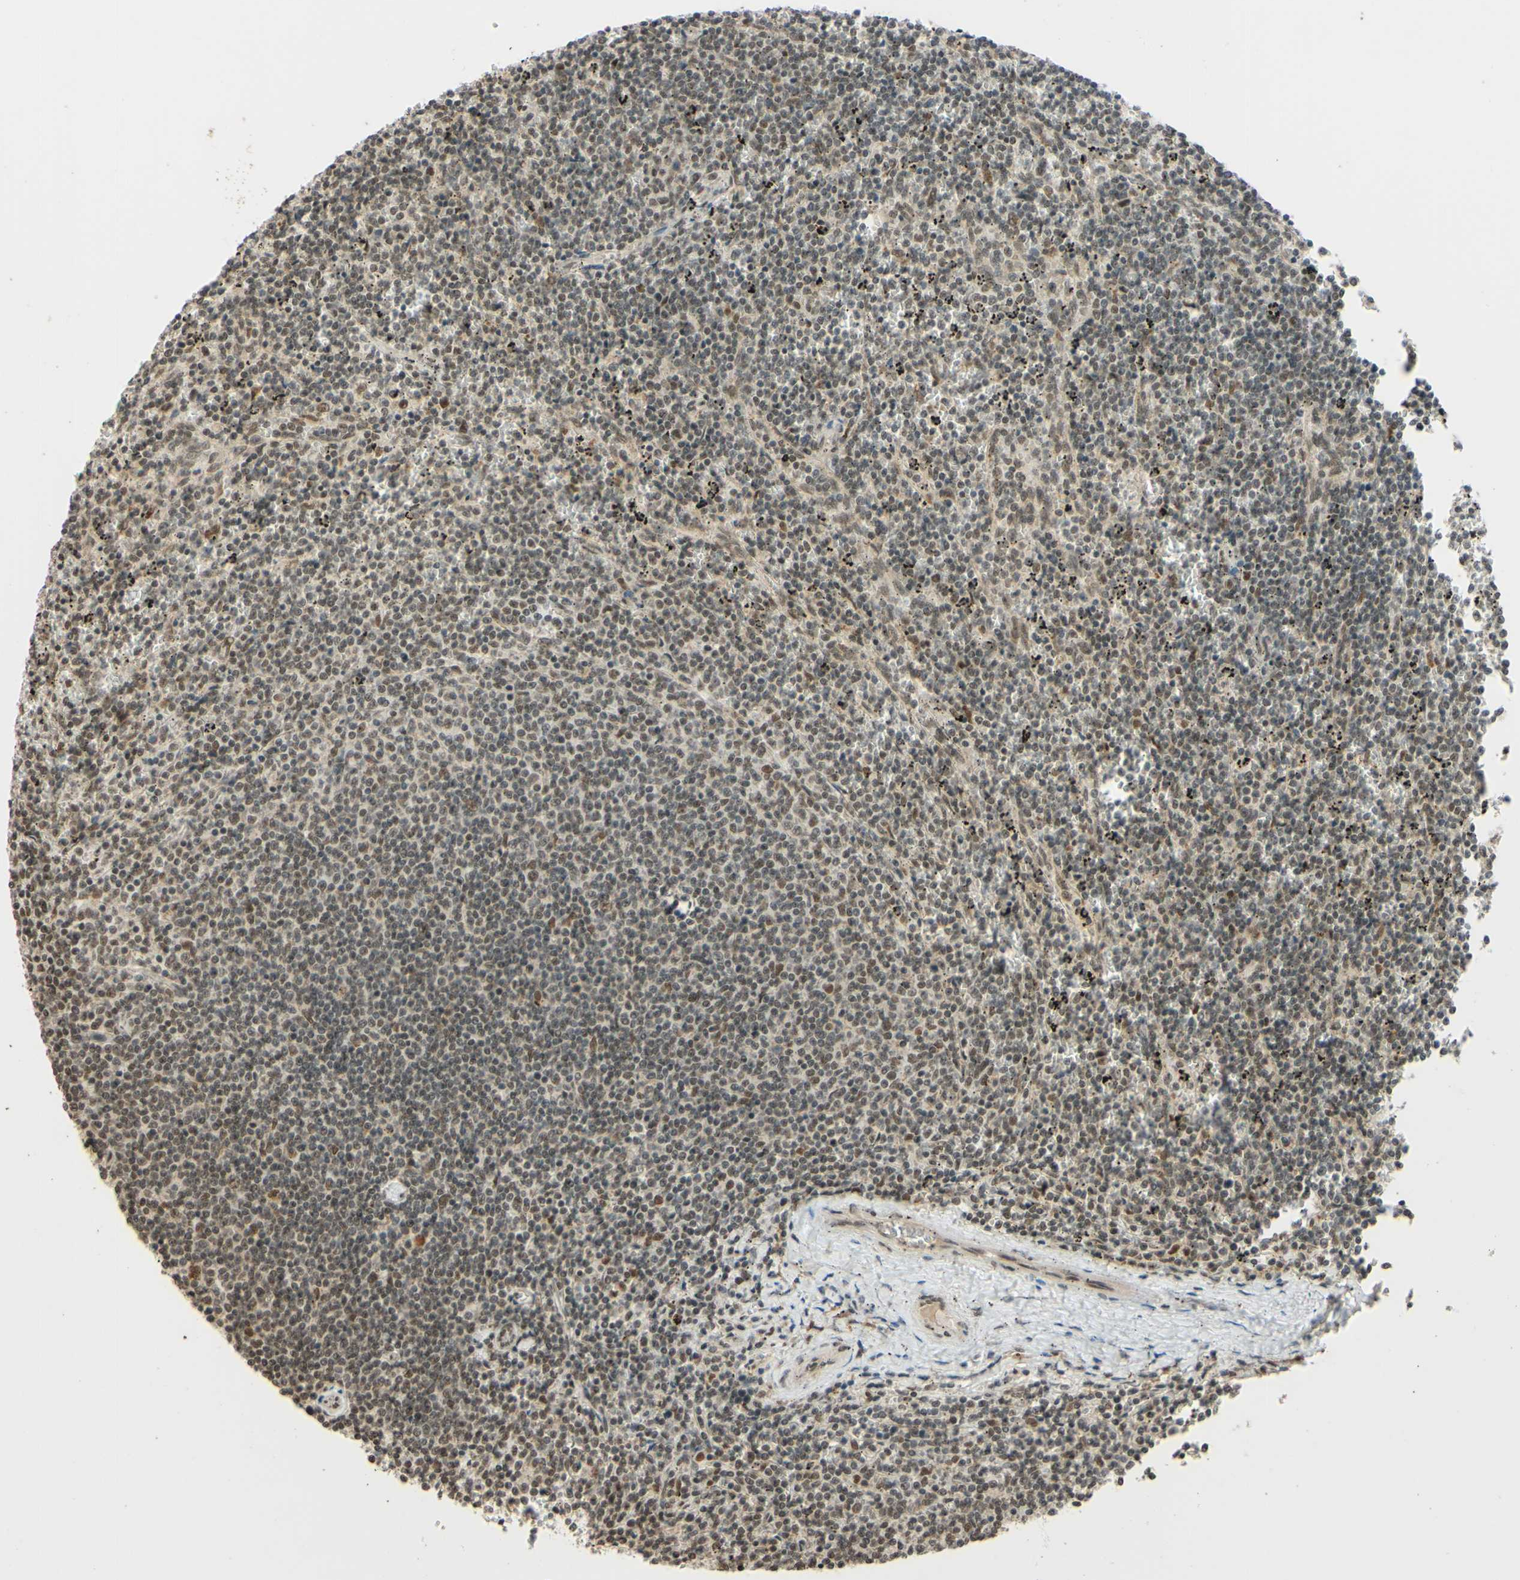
{"staining": {"intensity": "moderate", "quantity": ">75%", "location": "cytoplasmic/membranous"}, "tissue": "lymphoma", "cell_type": "Tumor cells", "image_type": "cancer", "snomed": [{"axis": "morphology", "description": "Malignant lymphoma, non-Hodgkin's type, Low grade"}, {"axis": "topography", "description": "Spleen"}], "caption": "The photomicrograph shows staining of malignant lymphoma, non-Hodgkin's type (low-grade), revealing moderate cytoplasmic/membranous protein positivity (brown color) within tumor cells. (Brightfield microscopy of DAB IHC at high magnification).", "gene": "SMARCB1", "patient": {"sex": "female", "age": 50}}